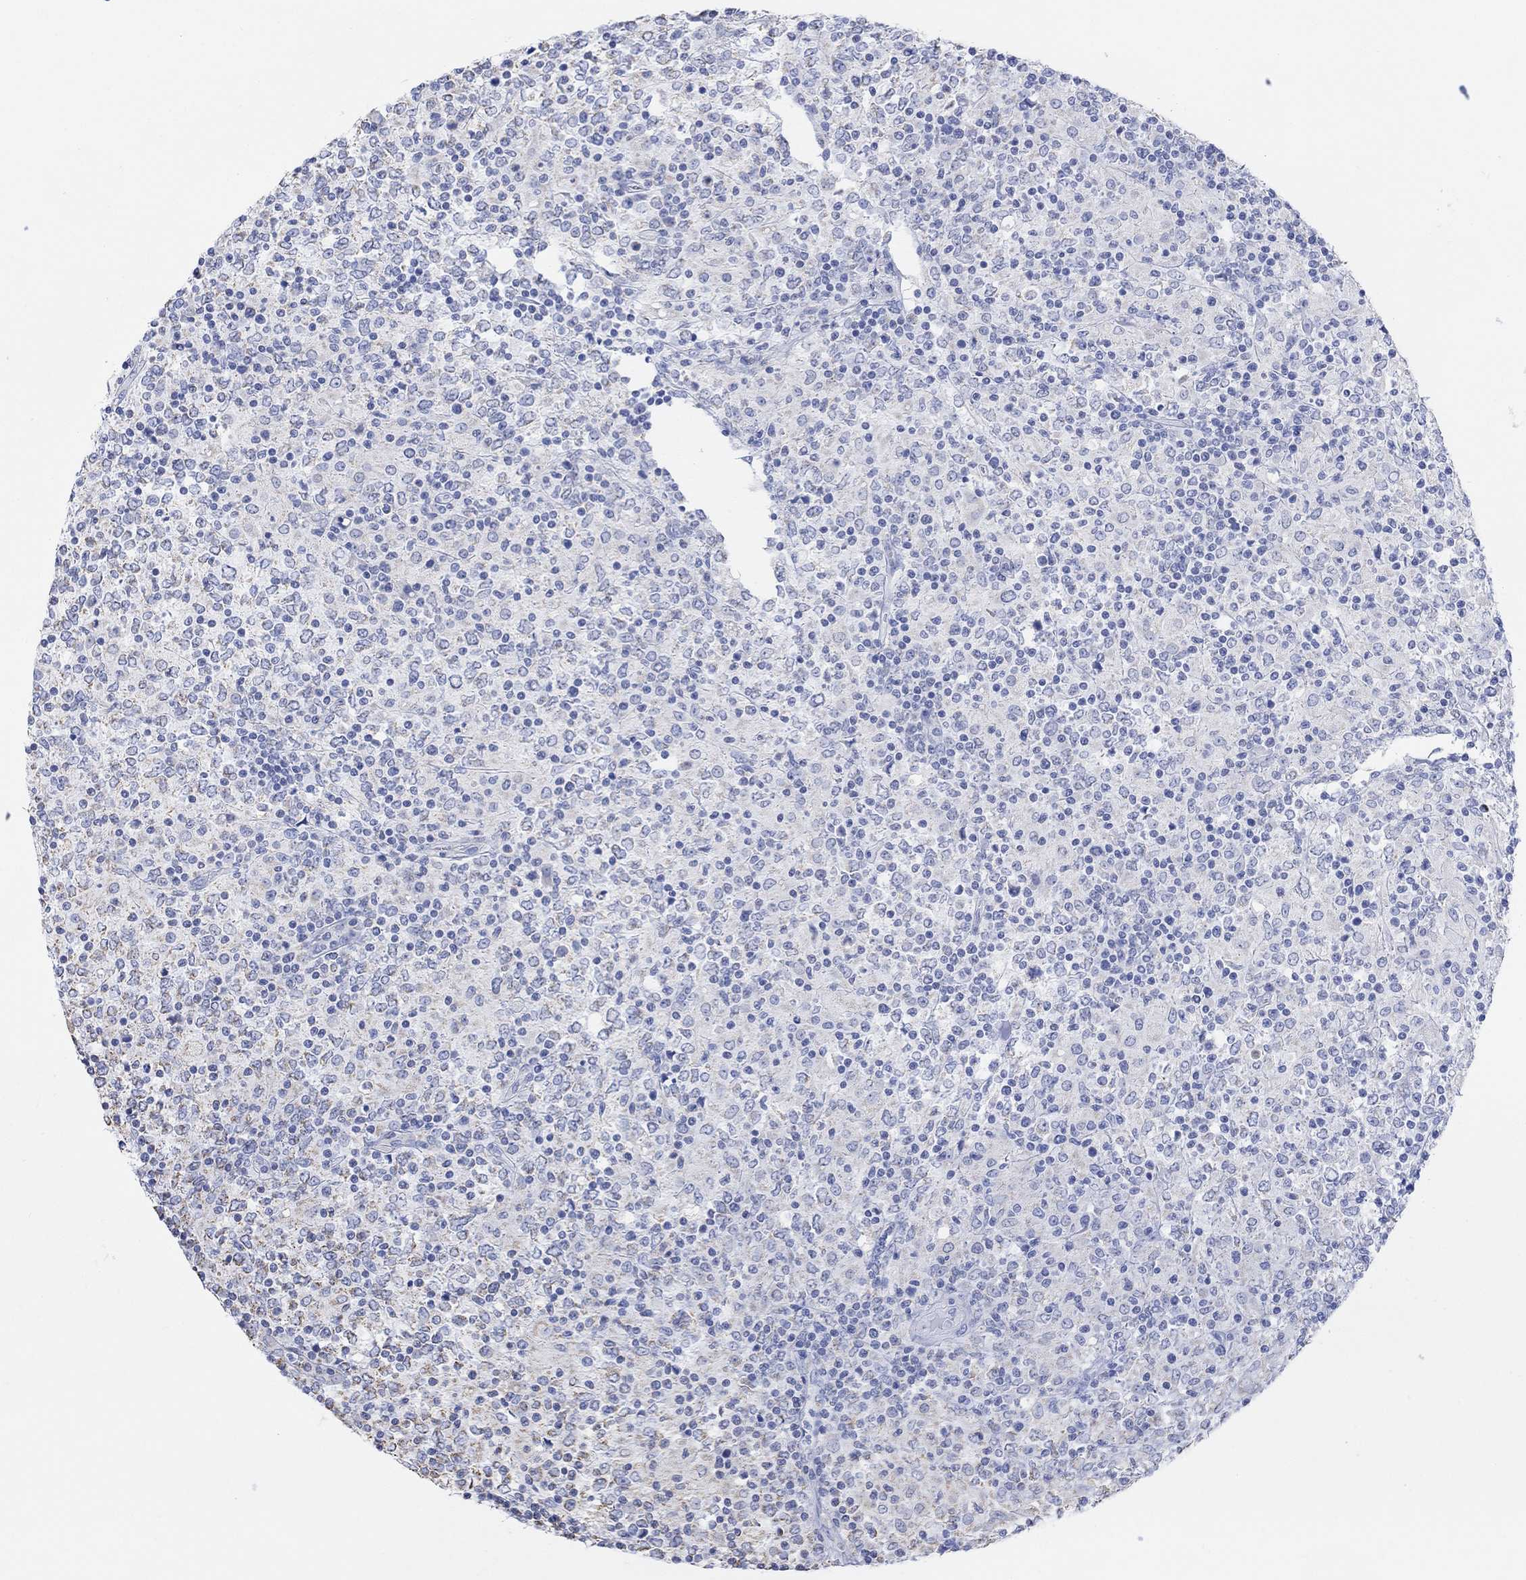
{"staining": {"intensity": "negative", "quantity": "none", "location": "none"}, "tissue": "lymphoma", "cell_type": "Tumor cells", "image_type": "cancer", "snomed": [{"axis": "morphology", "description": "Malignant lymphoma, non-Hodgkin's type, High grade"}, {"axis": "topography", "description": "Lymph node"}], "caption": "There is no significant expression in tumor cells of high-grade malignant lymphoma, non-Hodgkin's type.", "gene": "SYT12", "patient": {"sex": "female", "age": 84}}